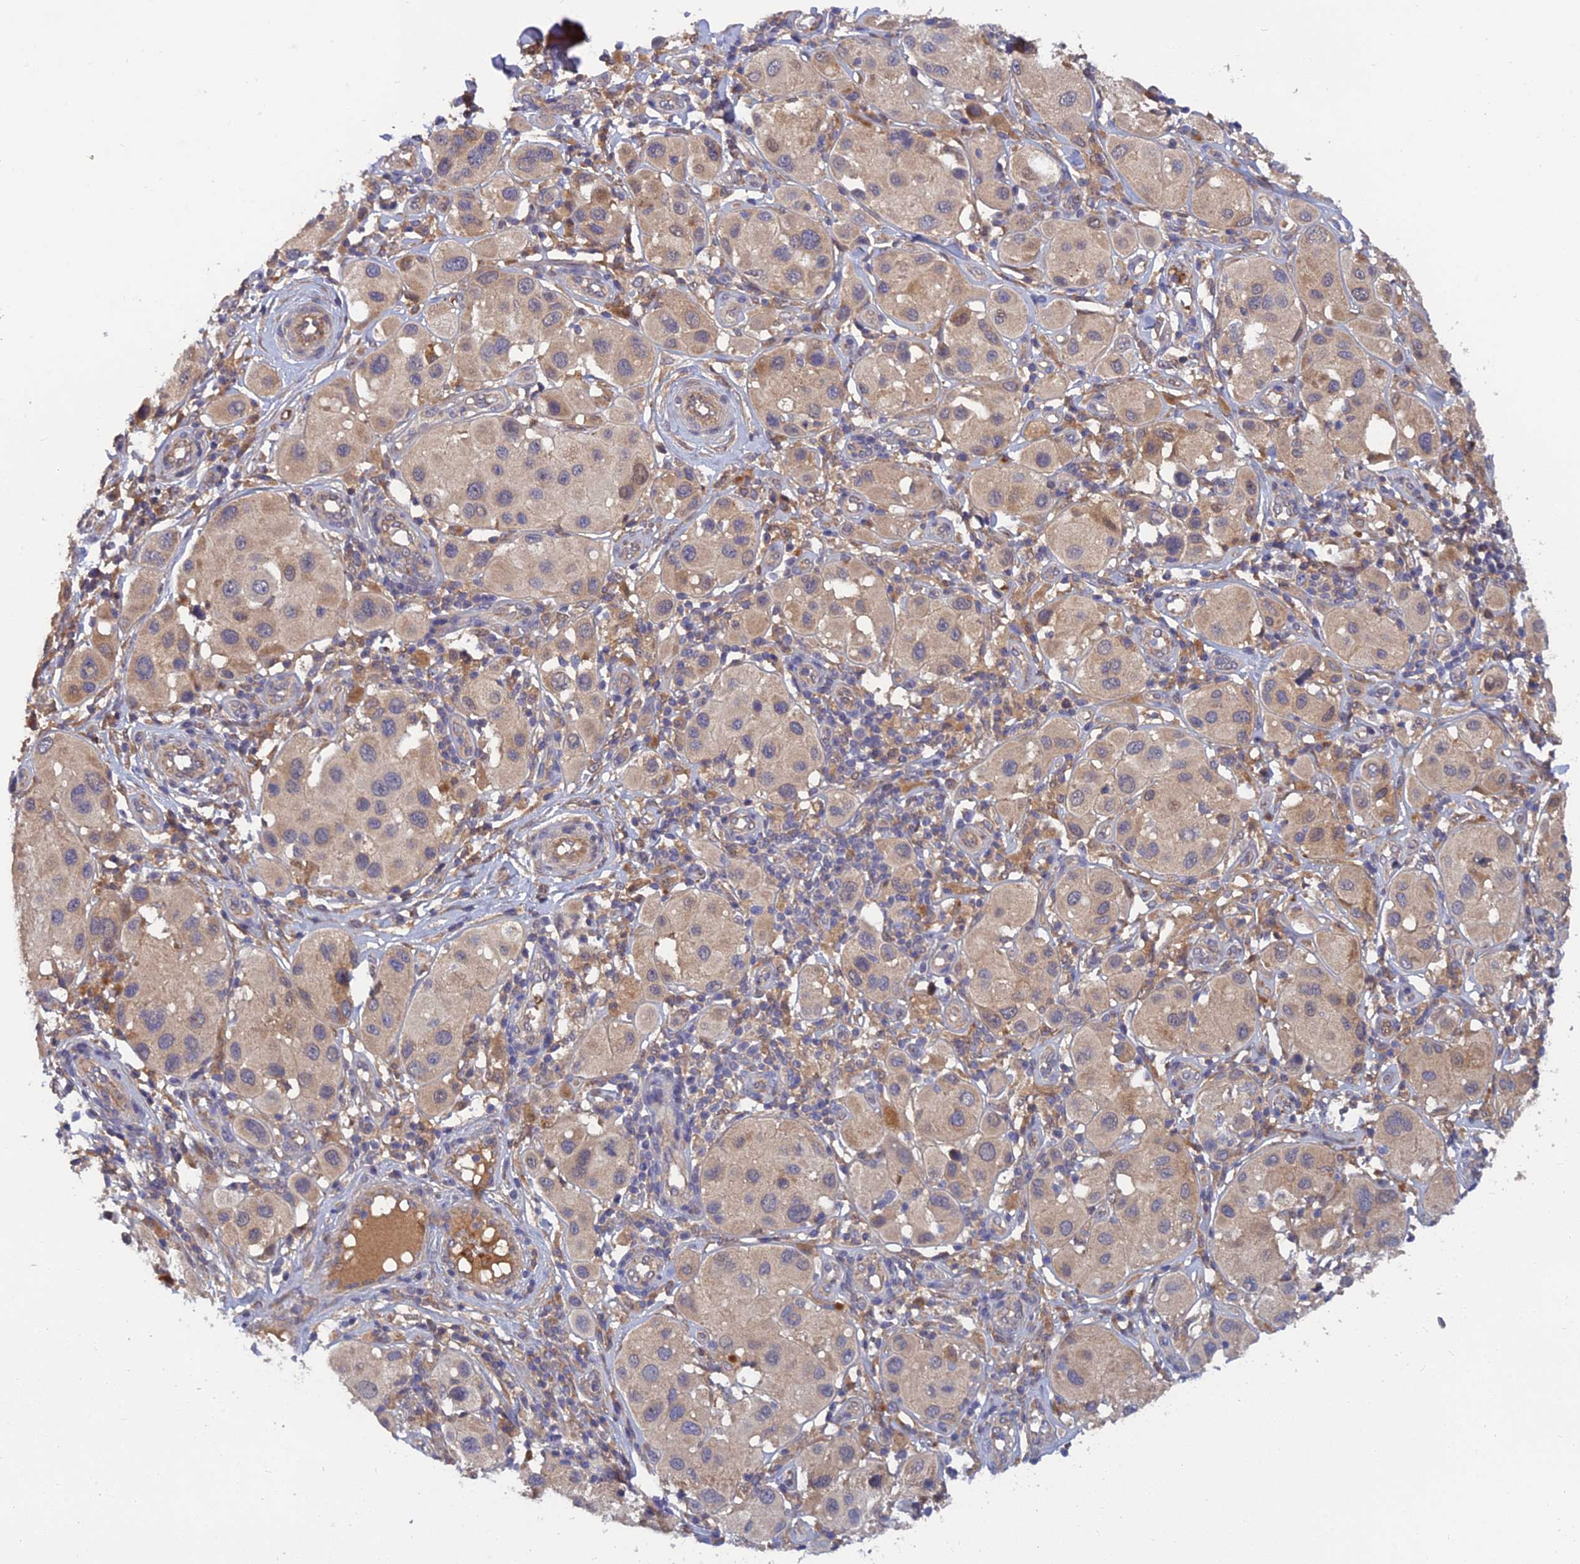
{"staining": {"intensity": "weak", "quantity": "25%-75%", "location": "cytoplasmic/membranous"}, "tissue": "melanoma", "cell_type": "Tumor cells", "image_type": "cancer", "snomed": [{"axis": "morphology", "description": "Malignant melanoma, Metastatic site"}, {"axis": "topography", "description": "Skin"}], "caption": "Immunohistochemistry (IHC) histopathology image of human melanoma stained for a protein (brown), which shows low levels of weak cytoplasmic/membranous staining in about 25%-75% of tumor cells.", "gene": "FAM151B", "patient": {"sex": "male", "age": 41}}